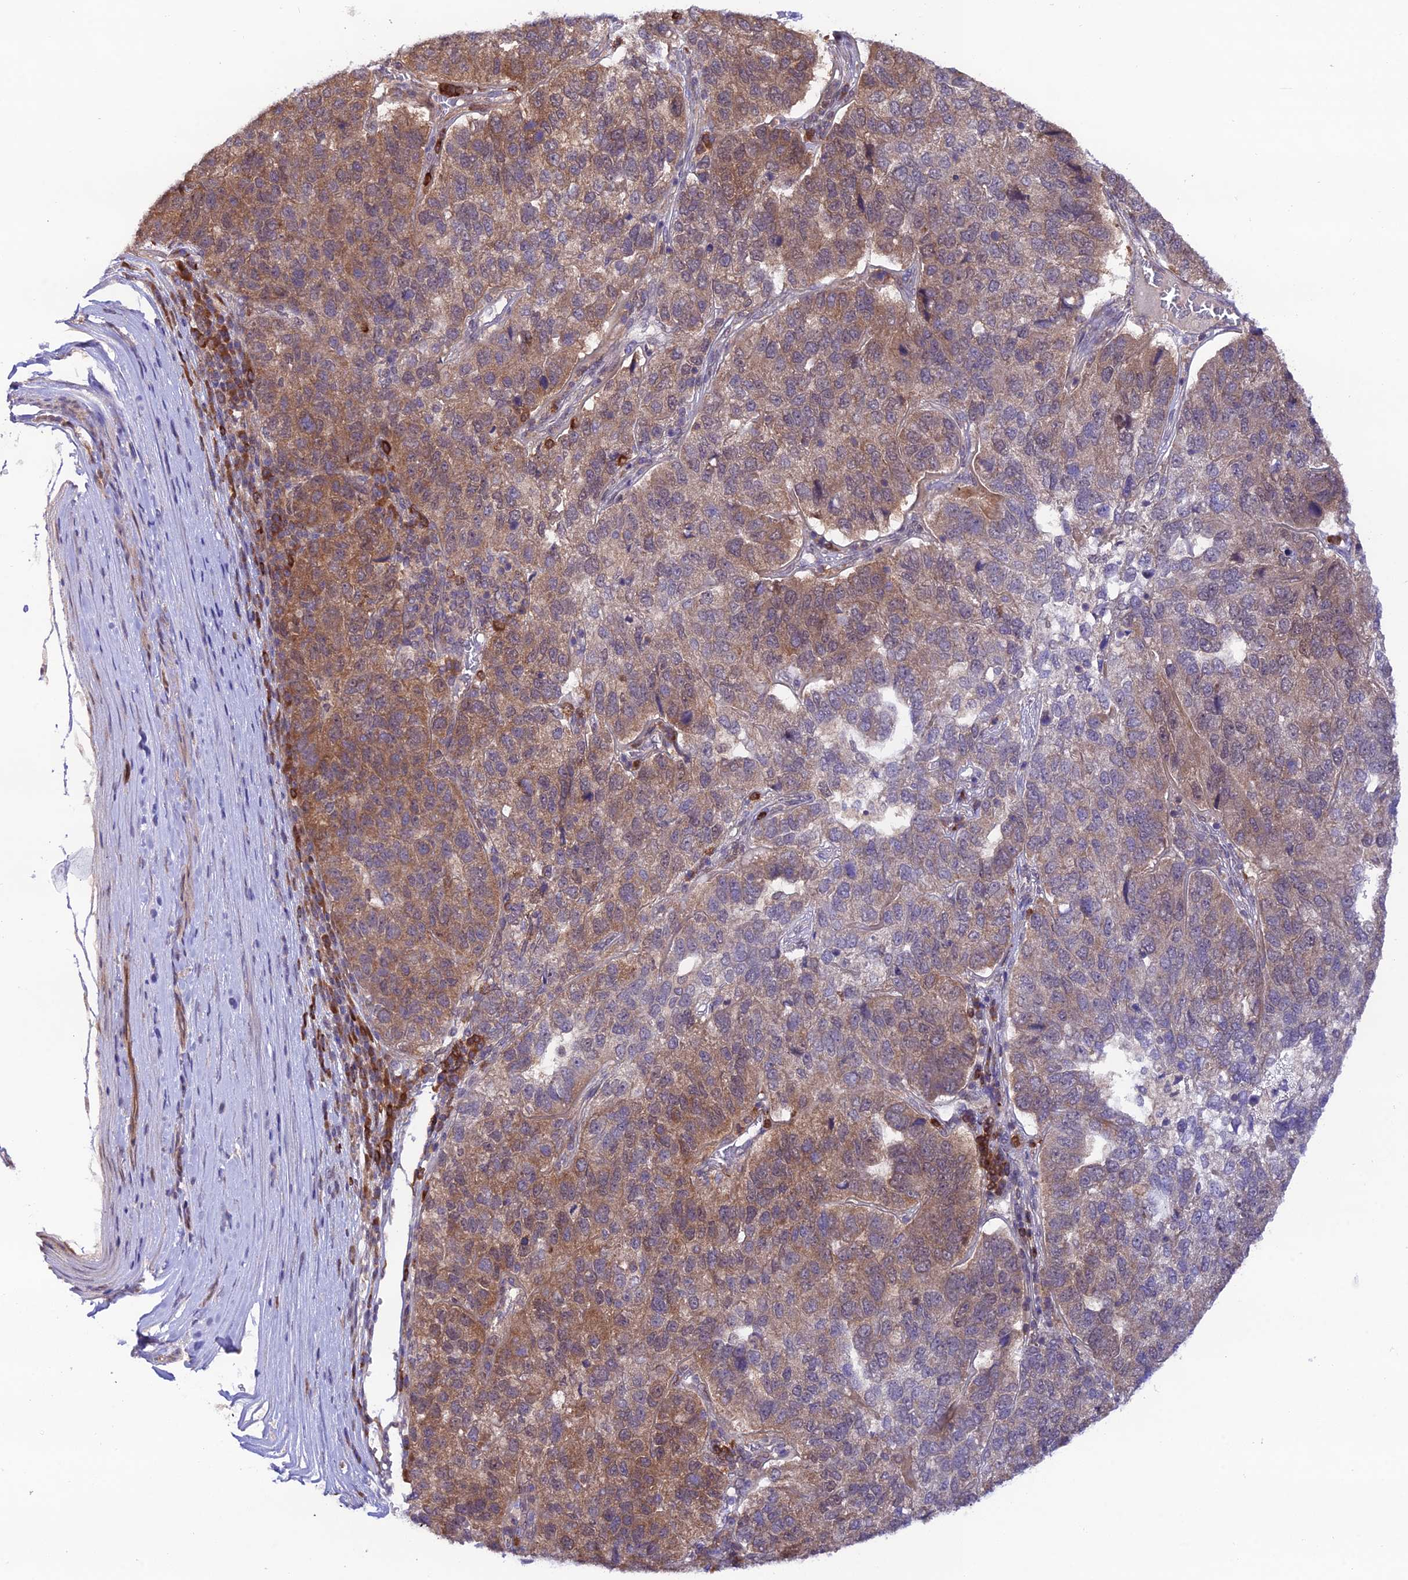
{"staining": {"intensity": "moderate", "quantity": "25%-75%", "location": "cytoplasmic/membranous"}, "tissue": "pancreatic cancer", "cell_type": "Tumor cells", "image_type": "cancer", "snomed": [{"axis": "morphology", "description": "Adenocarcinoma, NOS"}, {"axis": "topography", "description": "Pancreas"}], "caption": "Pancreatic cancer stained for a protein (brown) shows moderate cytoplasmic/membranous positive staining in about 25%-75% of tumor cells.", "gene": "TRIM40", "patient": {"sex": "female", "age": 61}}